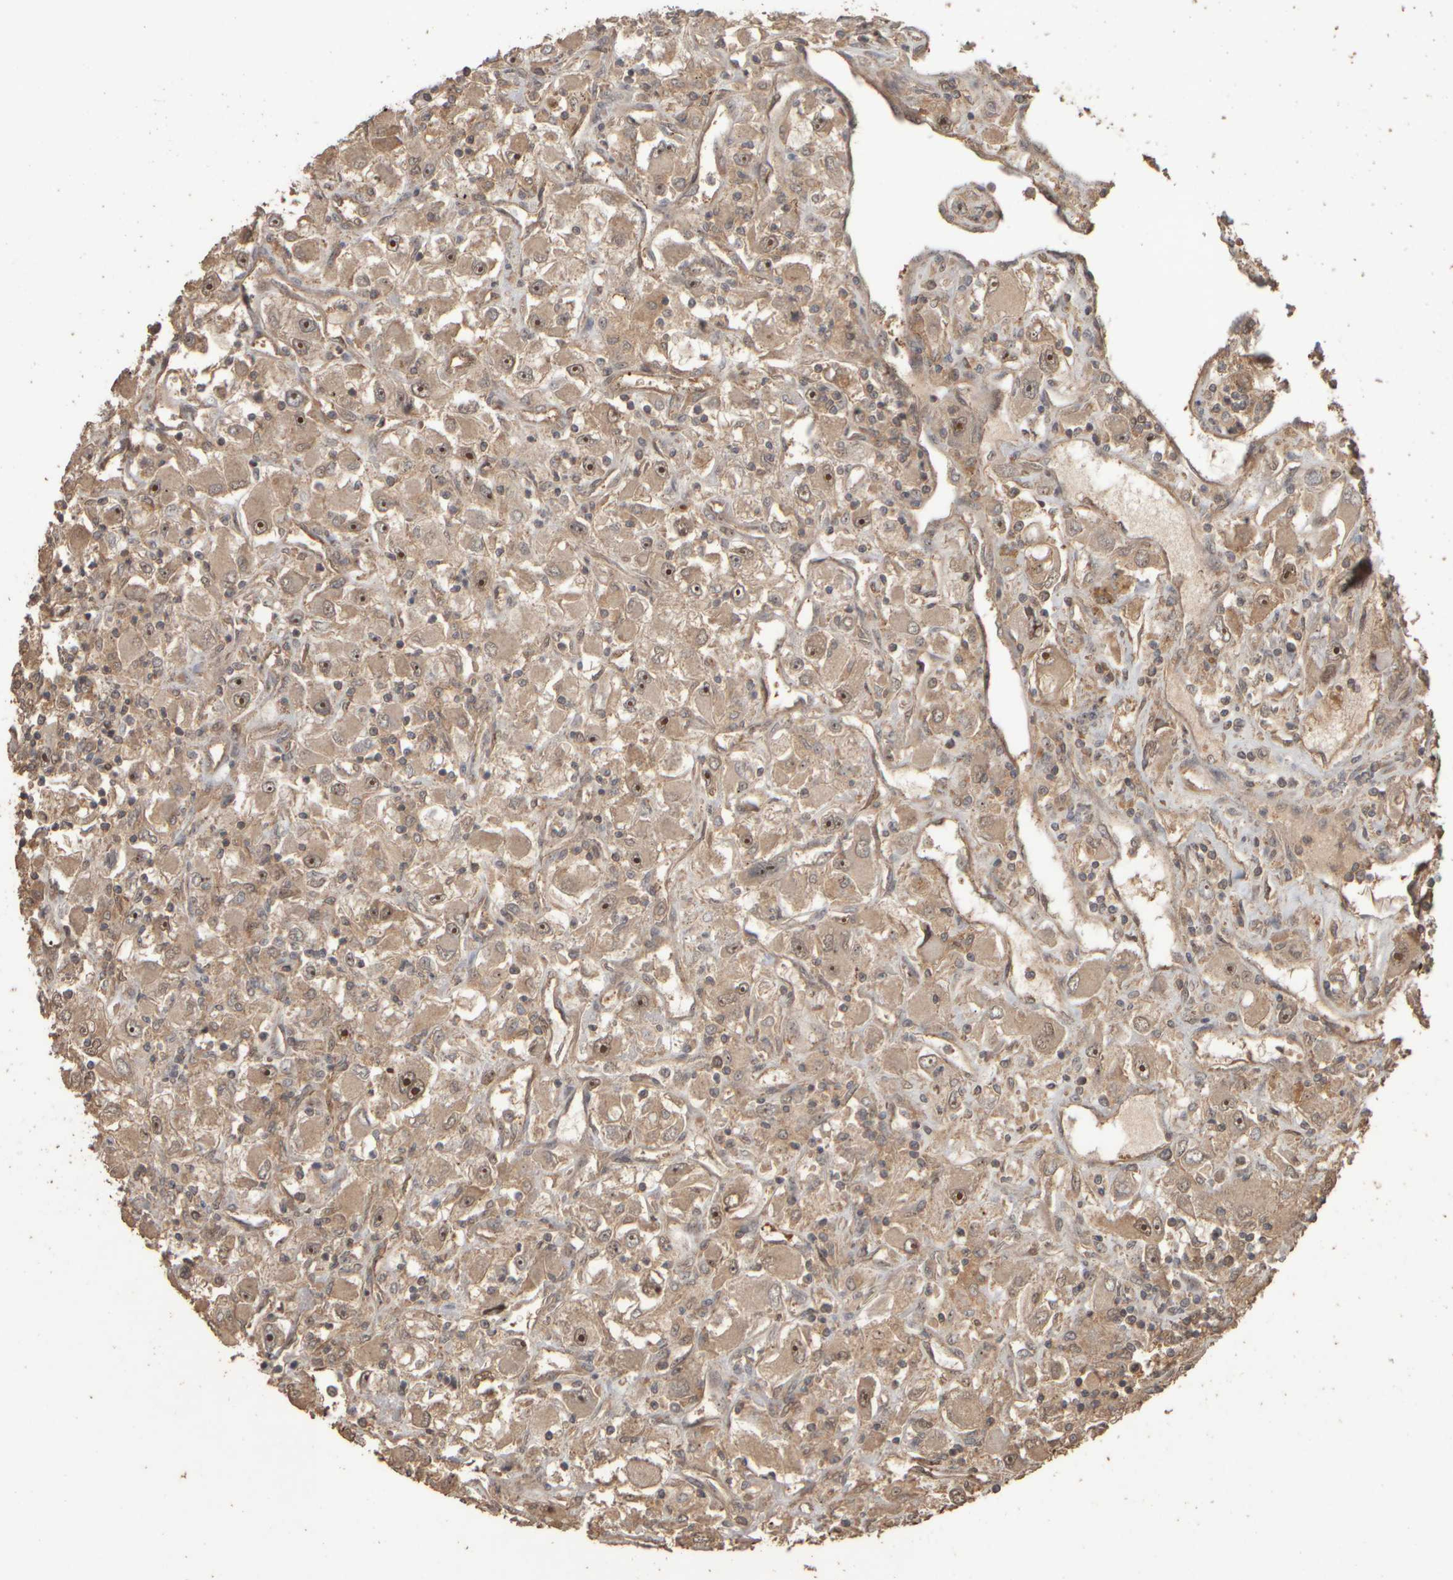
{"staining": {"intensity": "moderate", "quantity": ">75%", "location": "cytoplasmic/membranous,nuclear"}, "tissue": "renal cancer", "cell_type": "Tumor cells", "image_type": "cancer", "snomed": [{"axis": "morphology", "description": "Adenocarcinoma, NOS"}, {"axis": "topography", "description": "Kidney"}], "caption": "This micrograph displays renal adenocarcinoma stained with IHC to label a protein in brown. The cytoplasmic/membranous and nuclear of tumor cells show moderate positivity for the protein. Nuclei are counter-stained blue.", "gene": "SPHK1", "patient": {"sex": "female", "age": 52}}